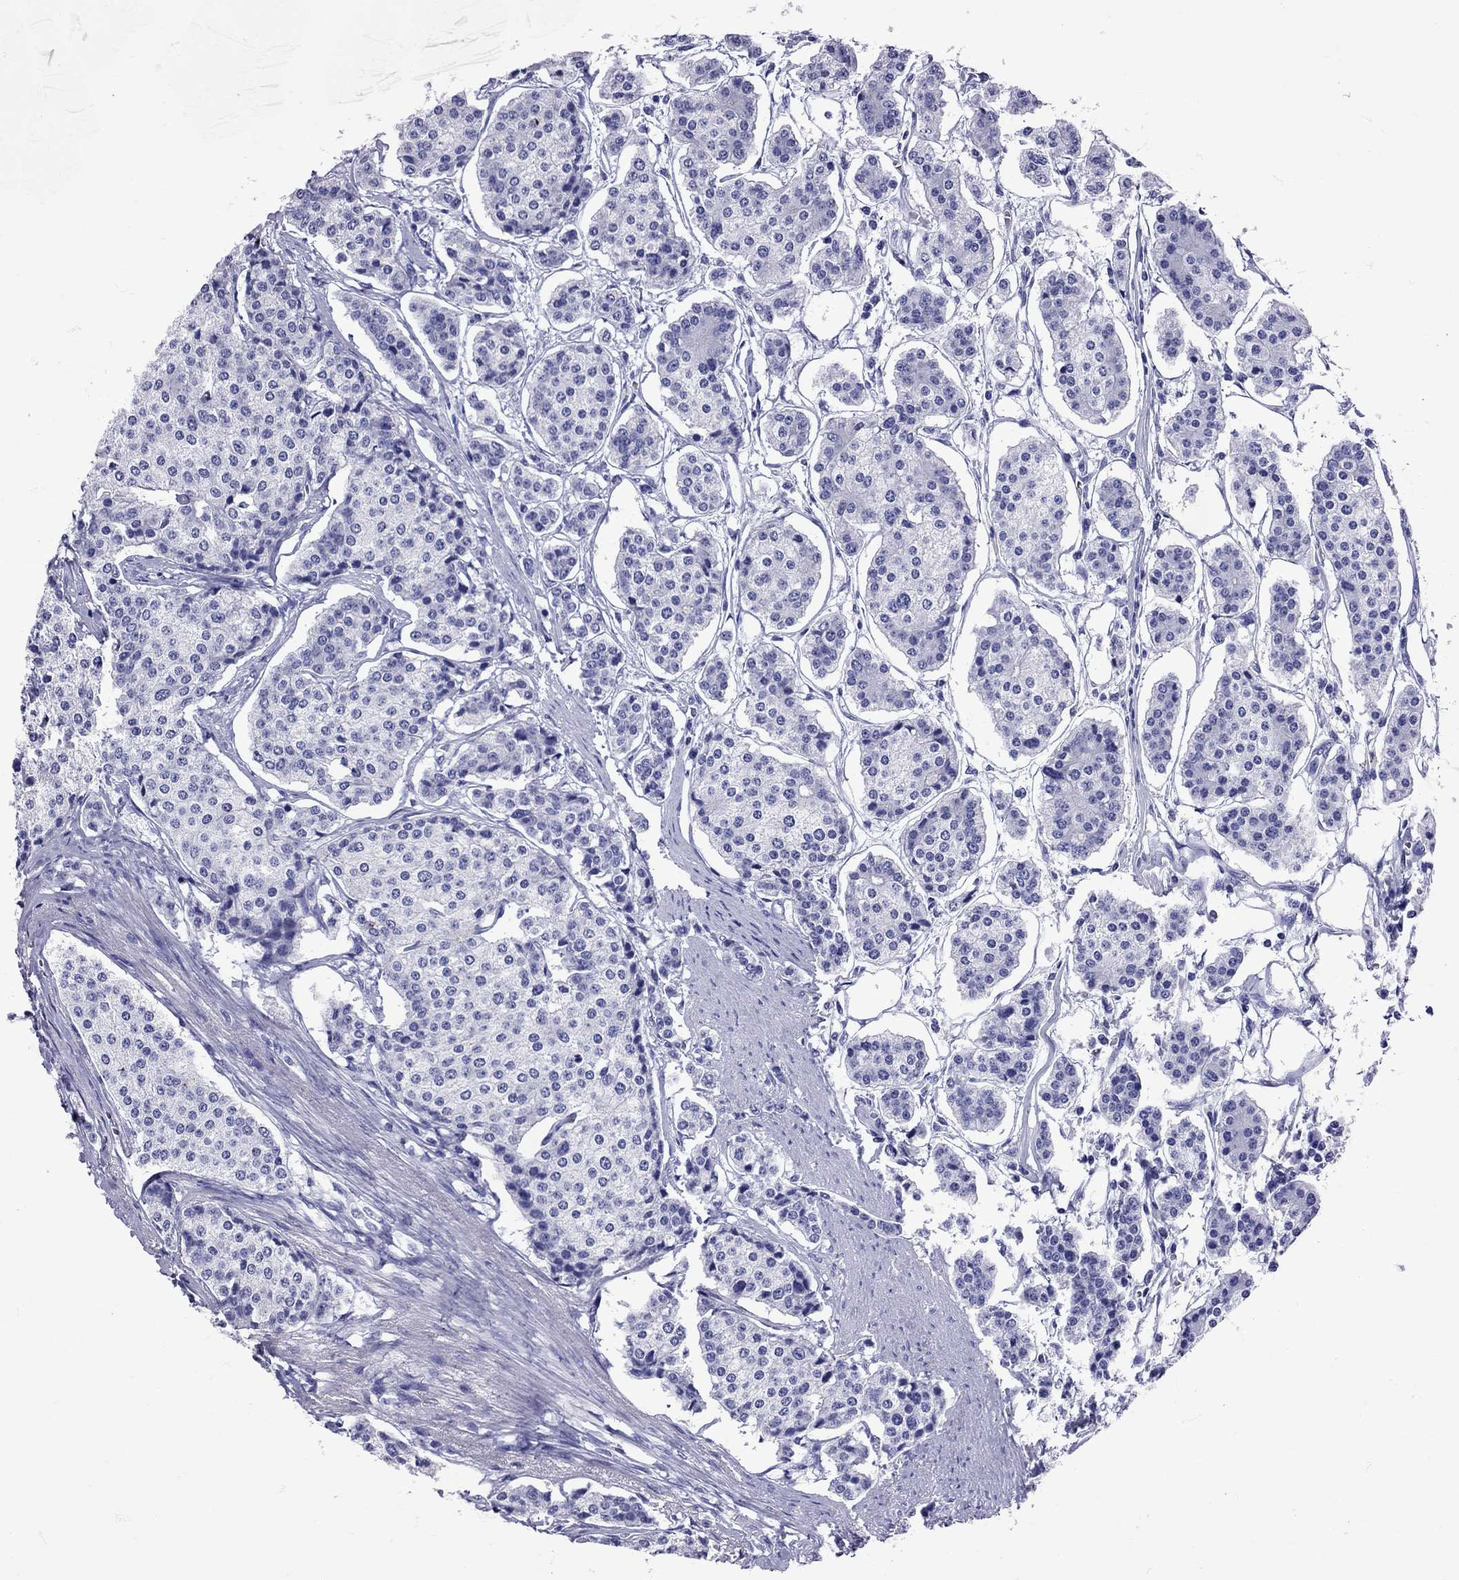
{"staining": {"intensity": "negative", "quantity": "none", "location": "none"}, "tissue": "carcinoid", "cell_type": "Tumor cells", "image_type": "cancer", "snomed": [{"axis": "morphology", "description": "Carcinoid, malignant, NOS"}, {"axis": "topography", "description": "Small intestine"}], "caption": "Human carcinoid stained for a protein using immunohistochemistry (IHC) exhibits no expression in tumor cells.", "gene": "AVP", "patient": {"sex": "female", "age": 65}}